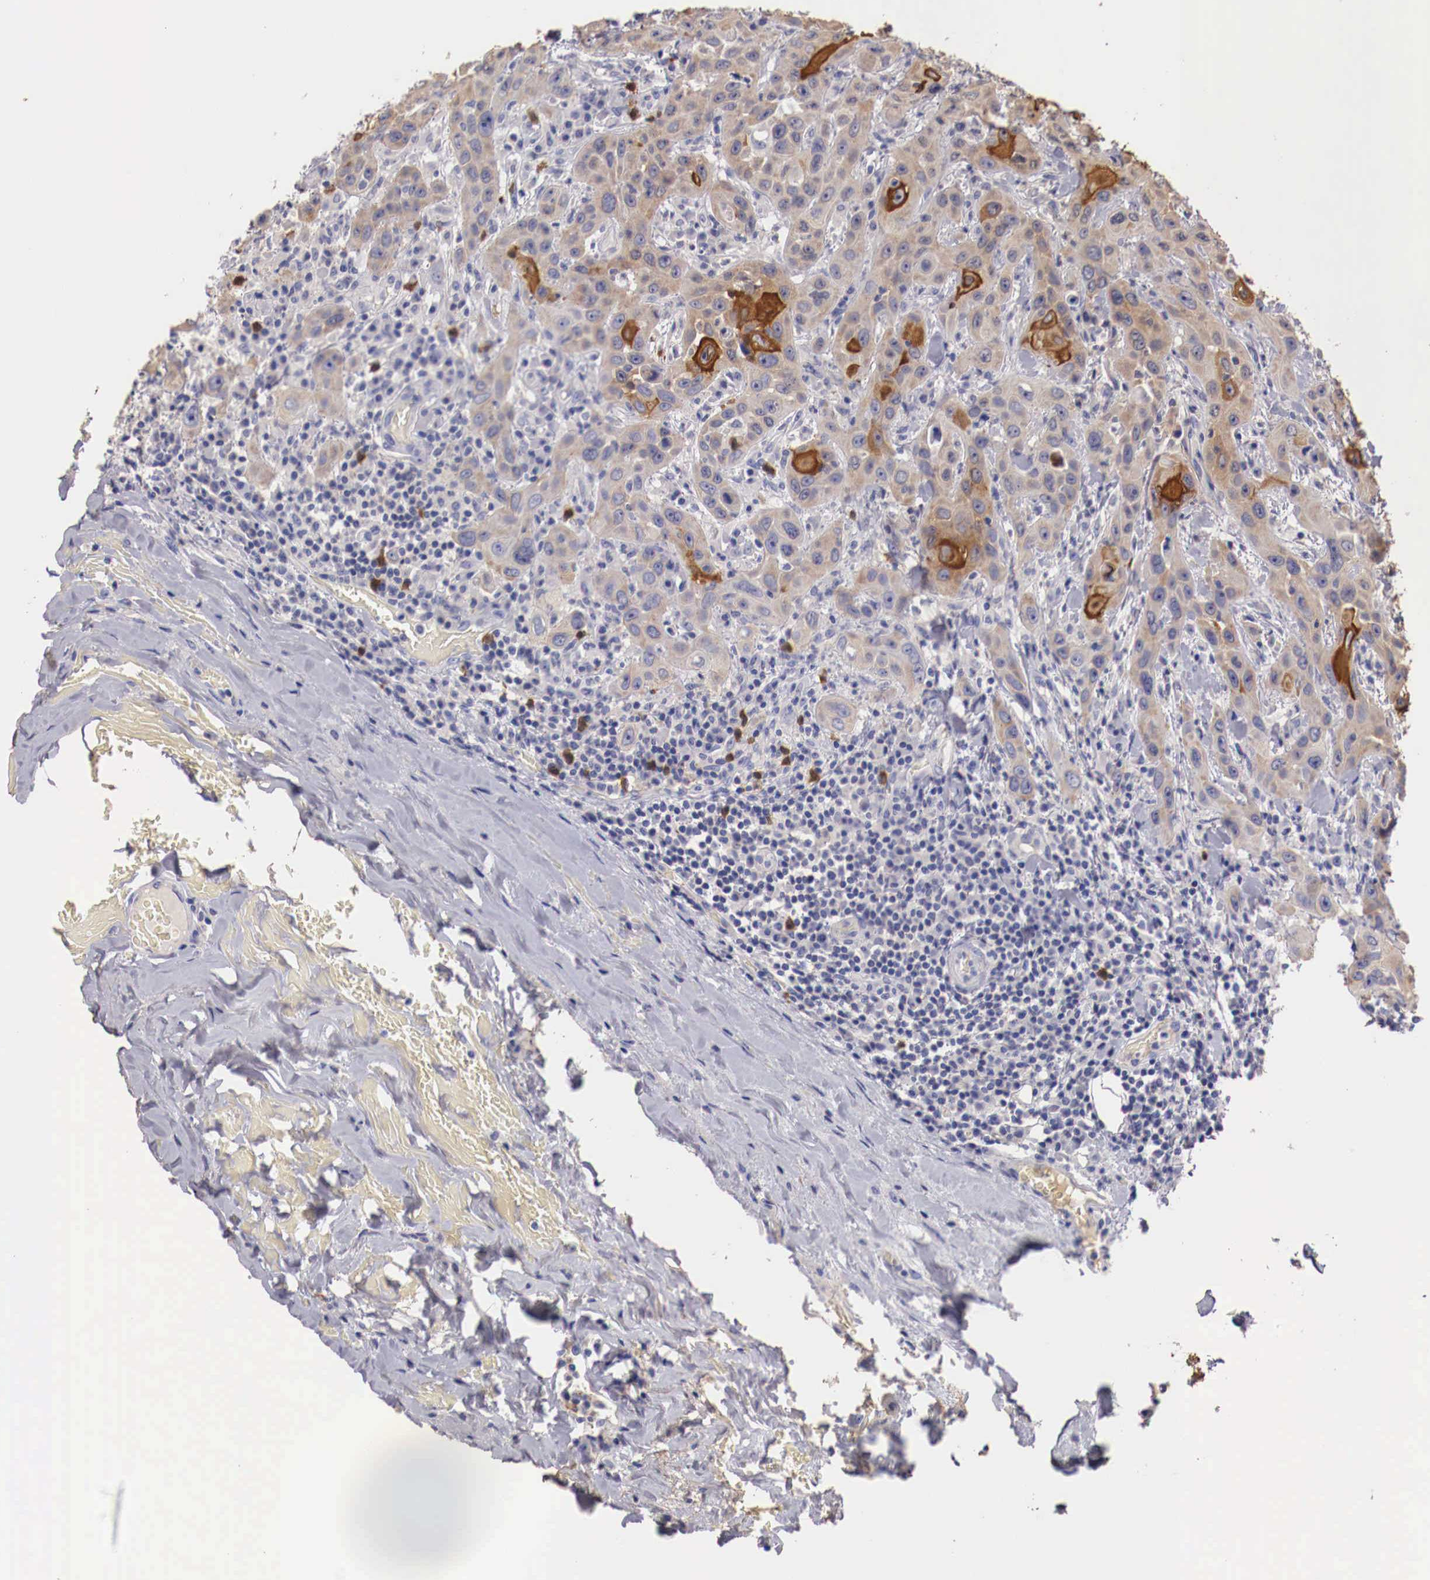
{"staining": {"intensity": "moderate", "quantity": "25%-75%", "location": "cytoplasmic/membranous"}, "tissue": "skin cancer", "cell_type": "Tumor cells", "image_type": "cancer", "snomed": [{"axis": "morphology", "description": "Squamous cell carcinoma, NOS"}, {"axis": "topography", "description": "Skin"}], "caption": "Immunohistochemical staining of skin squamous cell carcinoma displays moderate cytoplasmic/membranous protein expression in about 25%-75% of tumor cells. (IHC, brightfield microscopy, high magnification).", "gene": "PITPNA", "patient": {"sex": "male", "age": 84}}